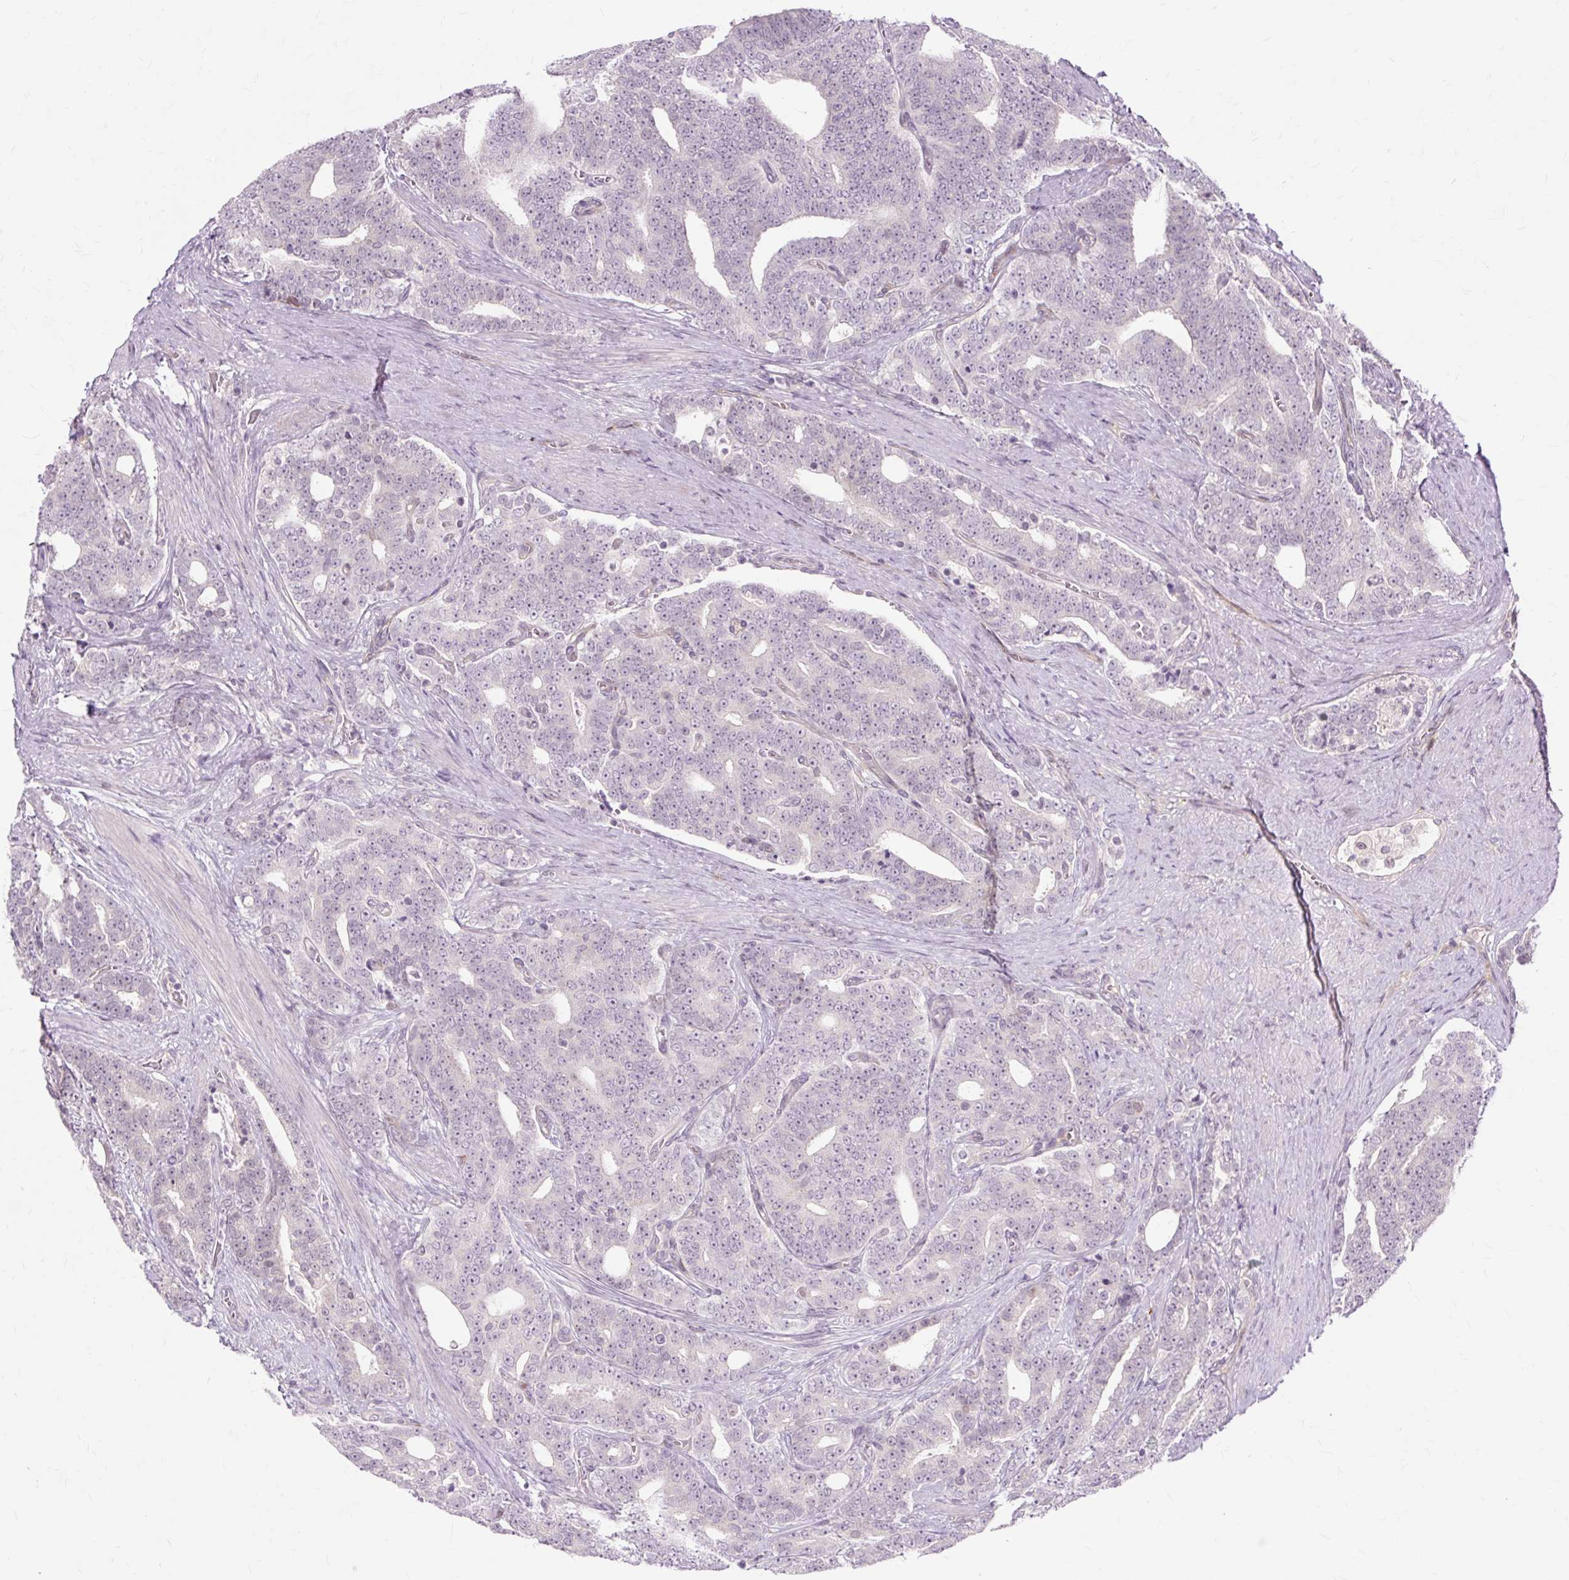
{"staining": {"intensity": "weak", "quantity": "<25%", "location": "nuclear"}, "tissue": "prostate cancer", "cell_type": "Tumor cells", "image_type": "cancer", "snomed": [{"axis": "morphology", "description": "Adenocarcinoma, High grade"}, {"axis": "topography", "description": "Prostate and seminal vesicle, NOS"}], "caption": "Prostate high-grade adenocarcinoma was stained to show a protein in brown. There is no significant expression in tumor cells.", "gene": "ZNF35", "patient": {"sex": "male", "age": 67}}